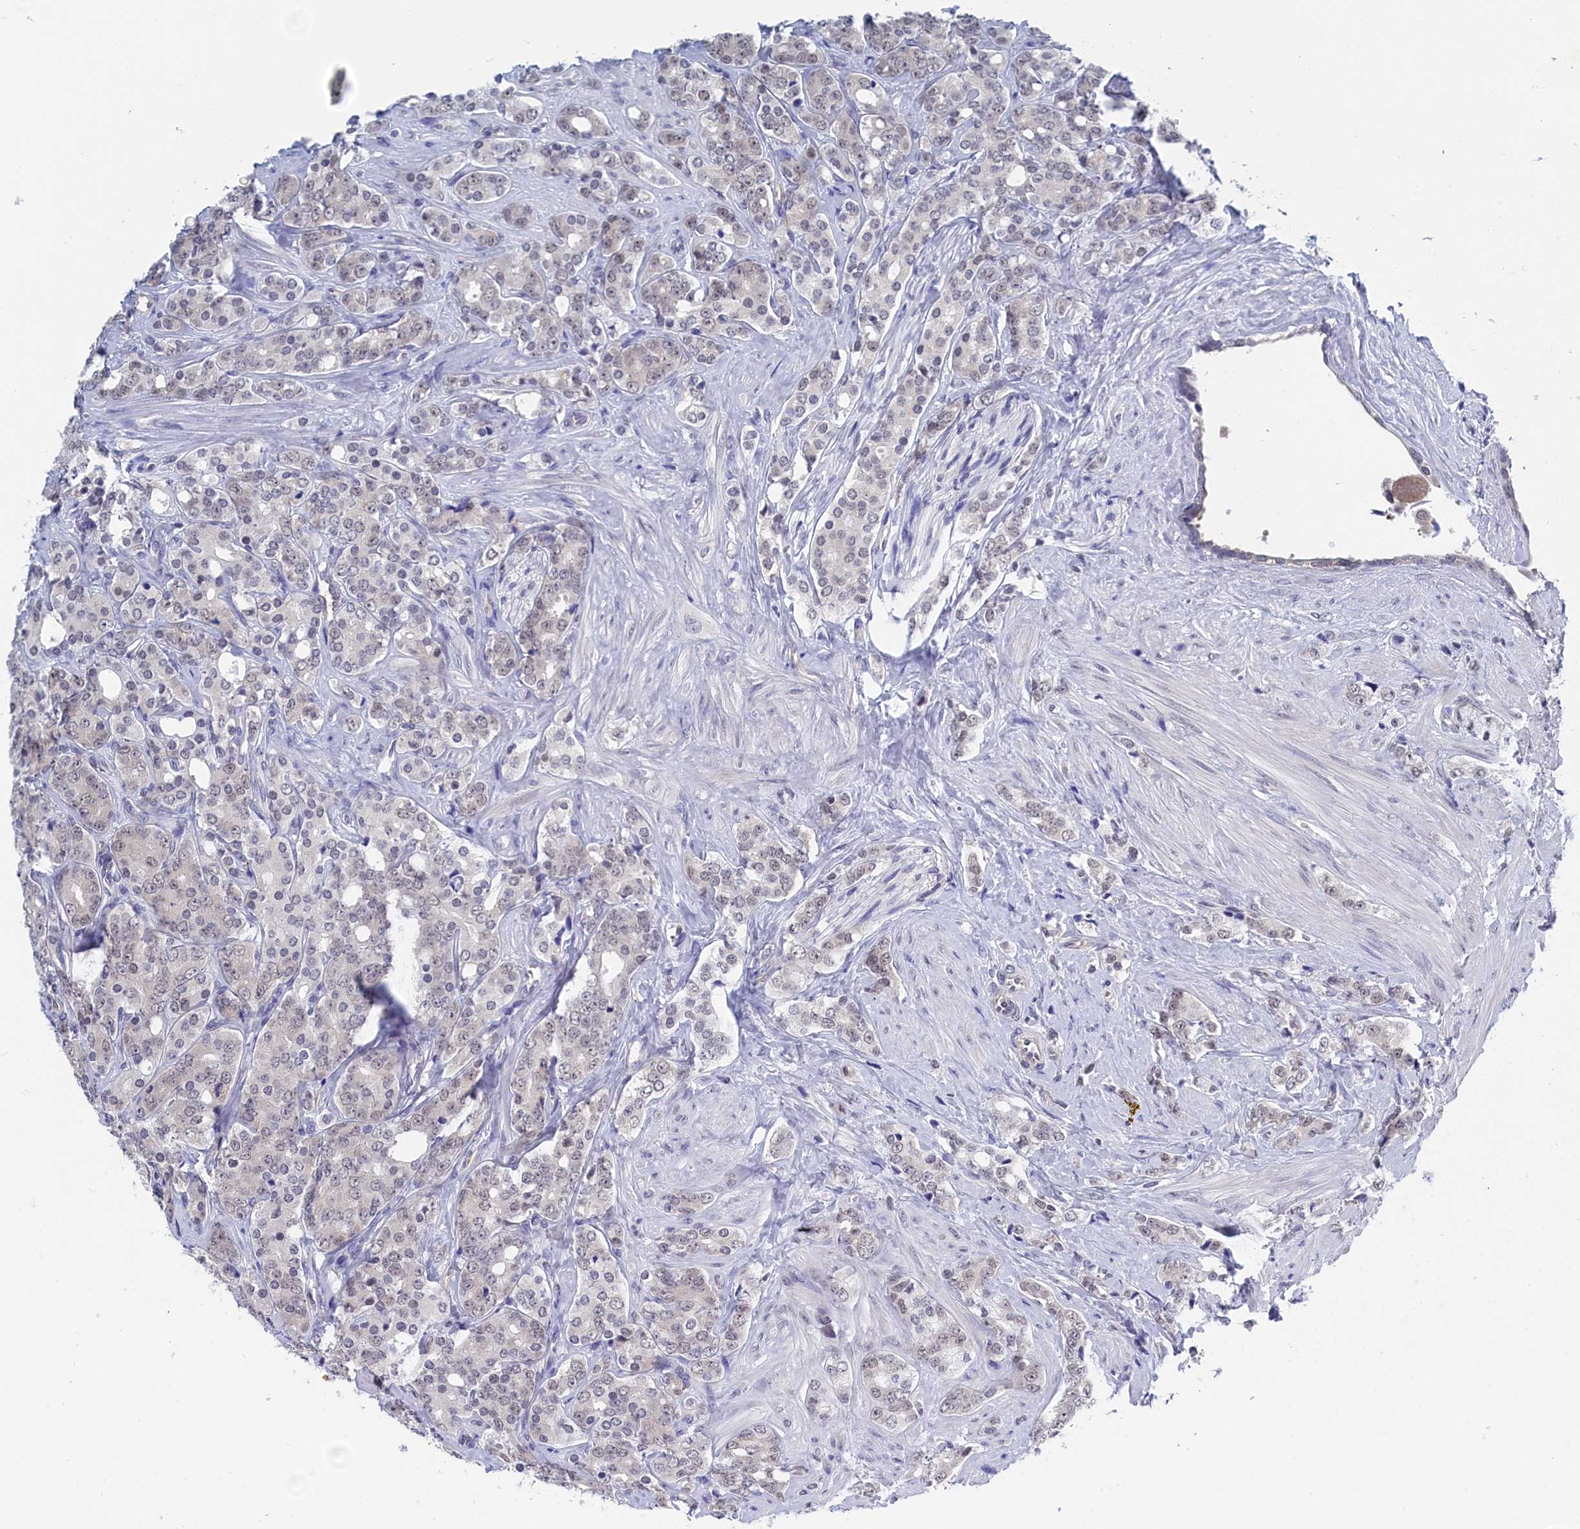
{"staining": {"intensity": "negative", "quantity": "none", "location": "none"}, "tissue": "prostate cancer", "cell_type": "Tumor cells", "image_type": "cancer", "snomed": [{"axis": "morphology", "description": "Adenocarcinoma, High grade"}, {"axis": "topography", "description": "Prostate"}], "caption": "The micrograph displays no staining of tumor cells in prostate cancer.", "gene": "PGP", "patient": {"sex": "male", "age": 62}}